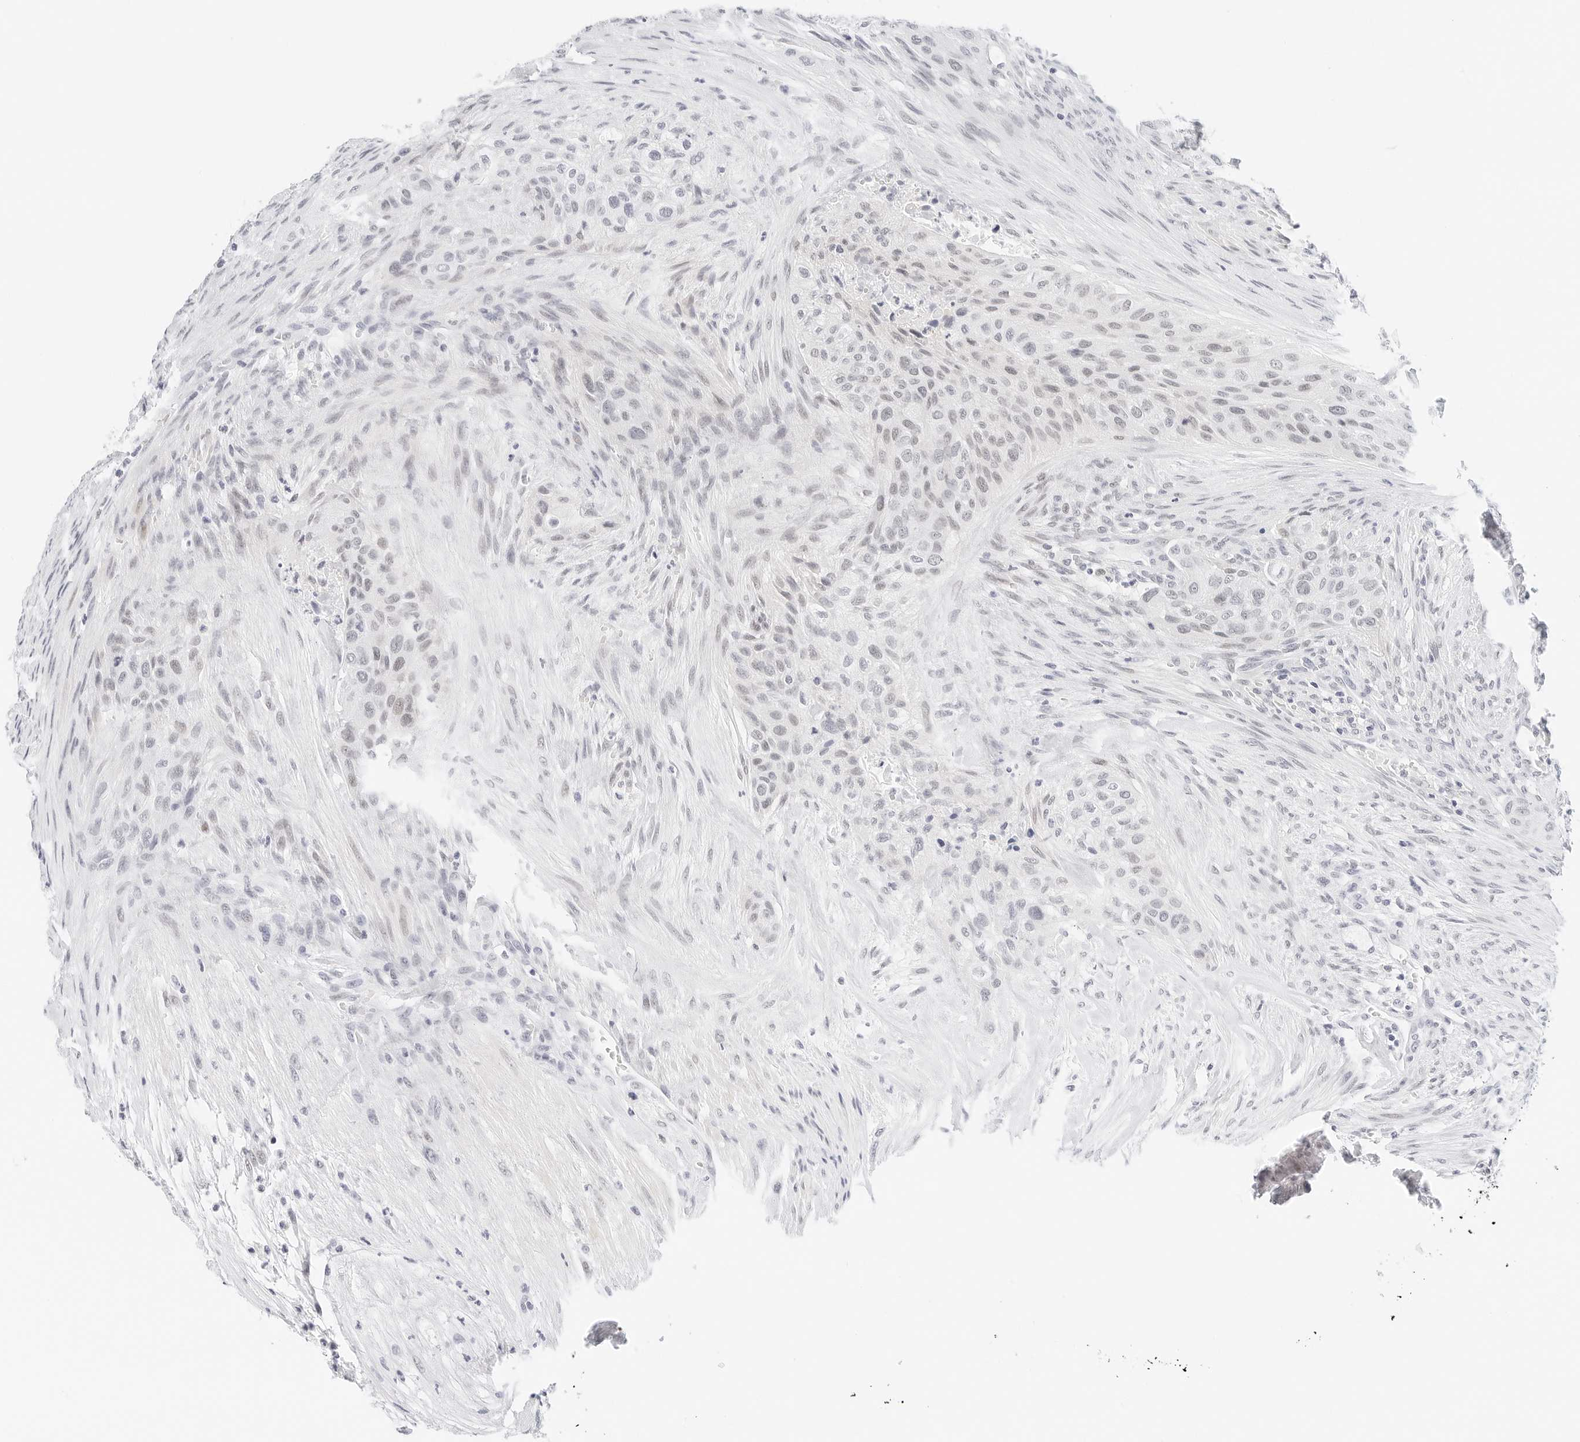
{"staining": {"intensity": "negative", "quantity": "none", "location": "none"}, "tissue": "urothelial cancer", "cell_type": "Tumor cells", "image_type": "cancer", "snomed": [{"axis": "morphology", "description": "Urothelial carcinoma, High grade"}, {"axis": "topography", "description": "Urinary bladder"}], "caption": "Tumor cells are negative for brown protein staining in urothelial cancer.", "gene": "CD22", "patient": {"sex": "male", "age": 35}}